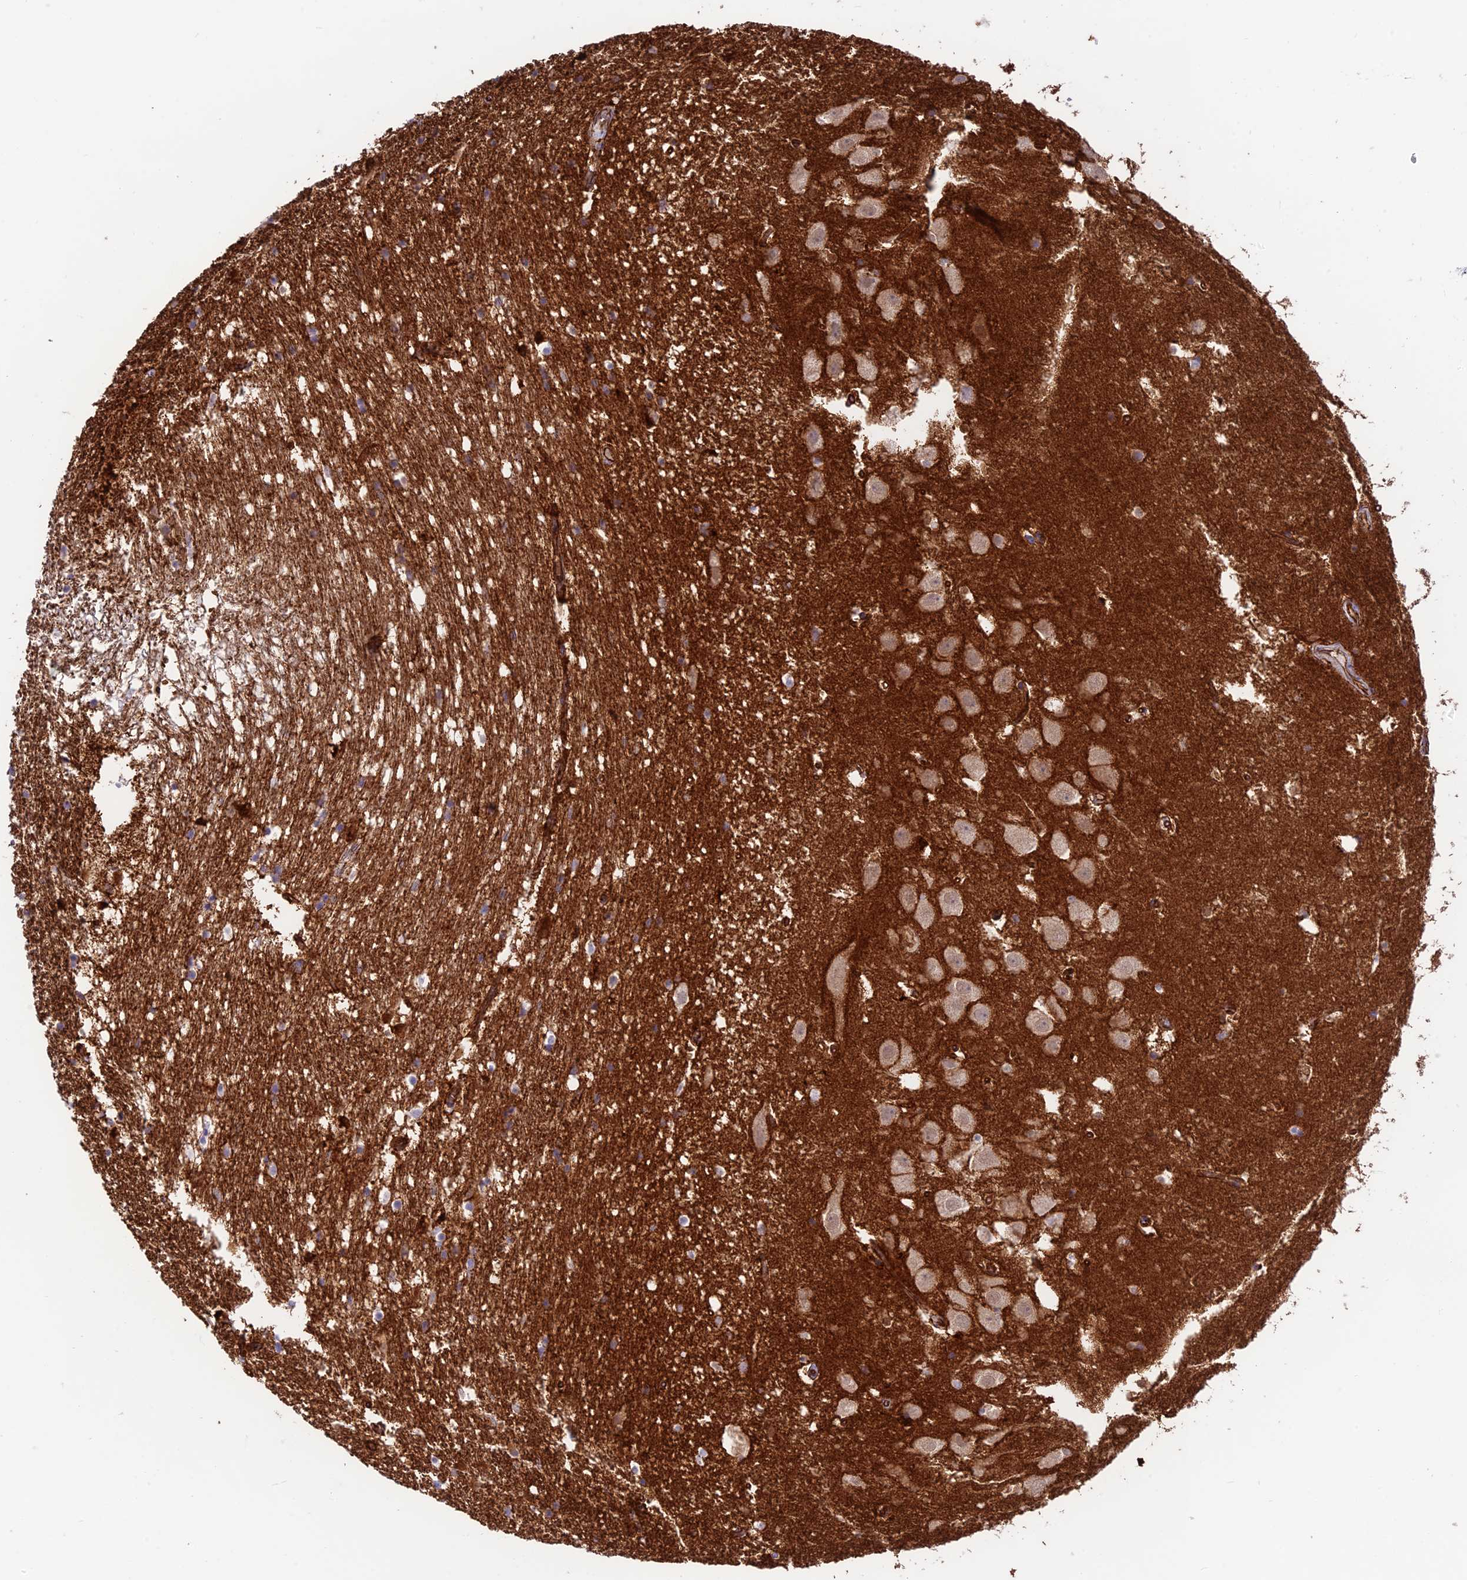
{"staining": {"intensity": "moderate", "quantity": "<25%", "location": "cytoplasmic/membranous"}, "tissue": "hippocampus", "cell_type": "Glial cells", "image_type": "normal", "snomed": [{"axis": "morphology", "description": "Normal tissue, NOS"}, {"axis": "topography", "description": "Hippocampus"}], "caption": "Immunohistochemical staining of benign human hippocampus displays <25% levels of moderate cytoplasmic/membranous protein staining in approximately <25% of glial cells.", "gene": "YPEL5", "patient": {"sex": "female", "age": 52}}